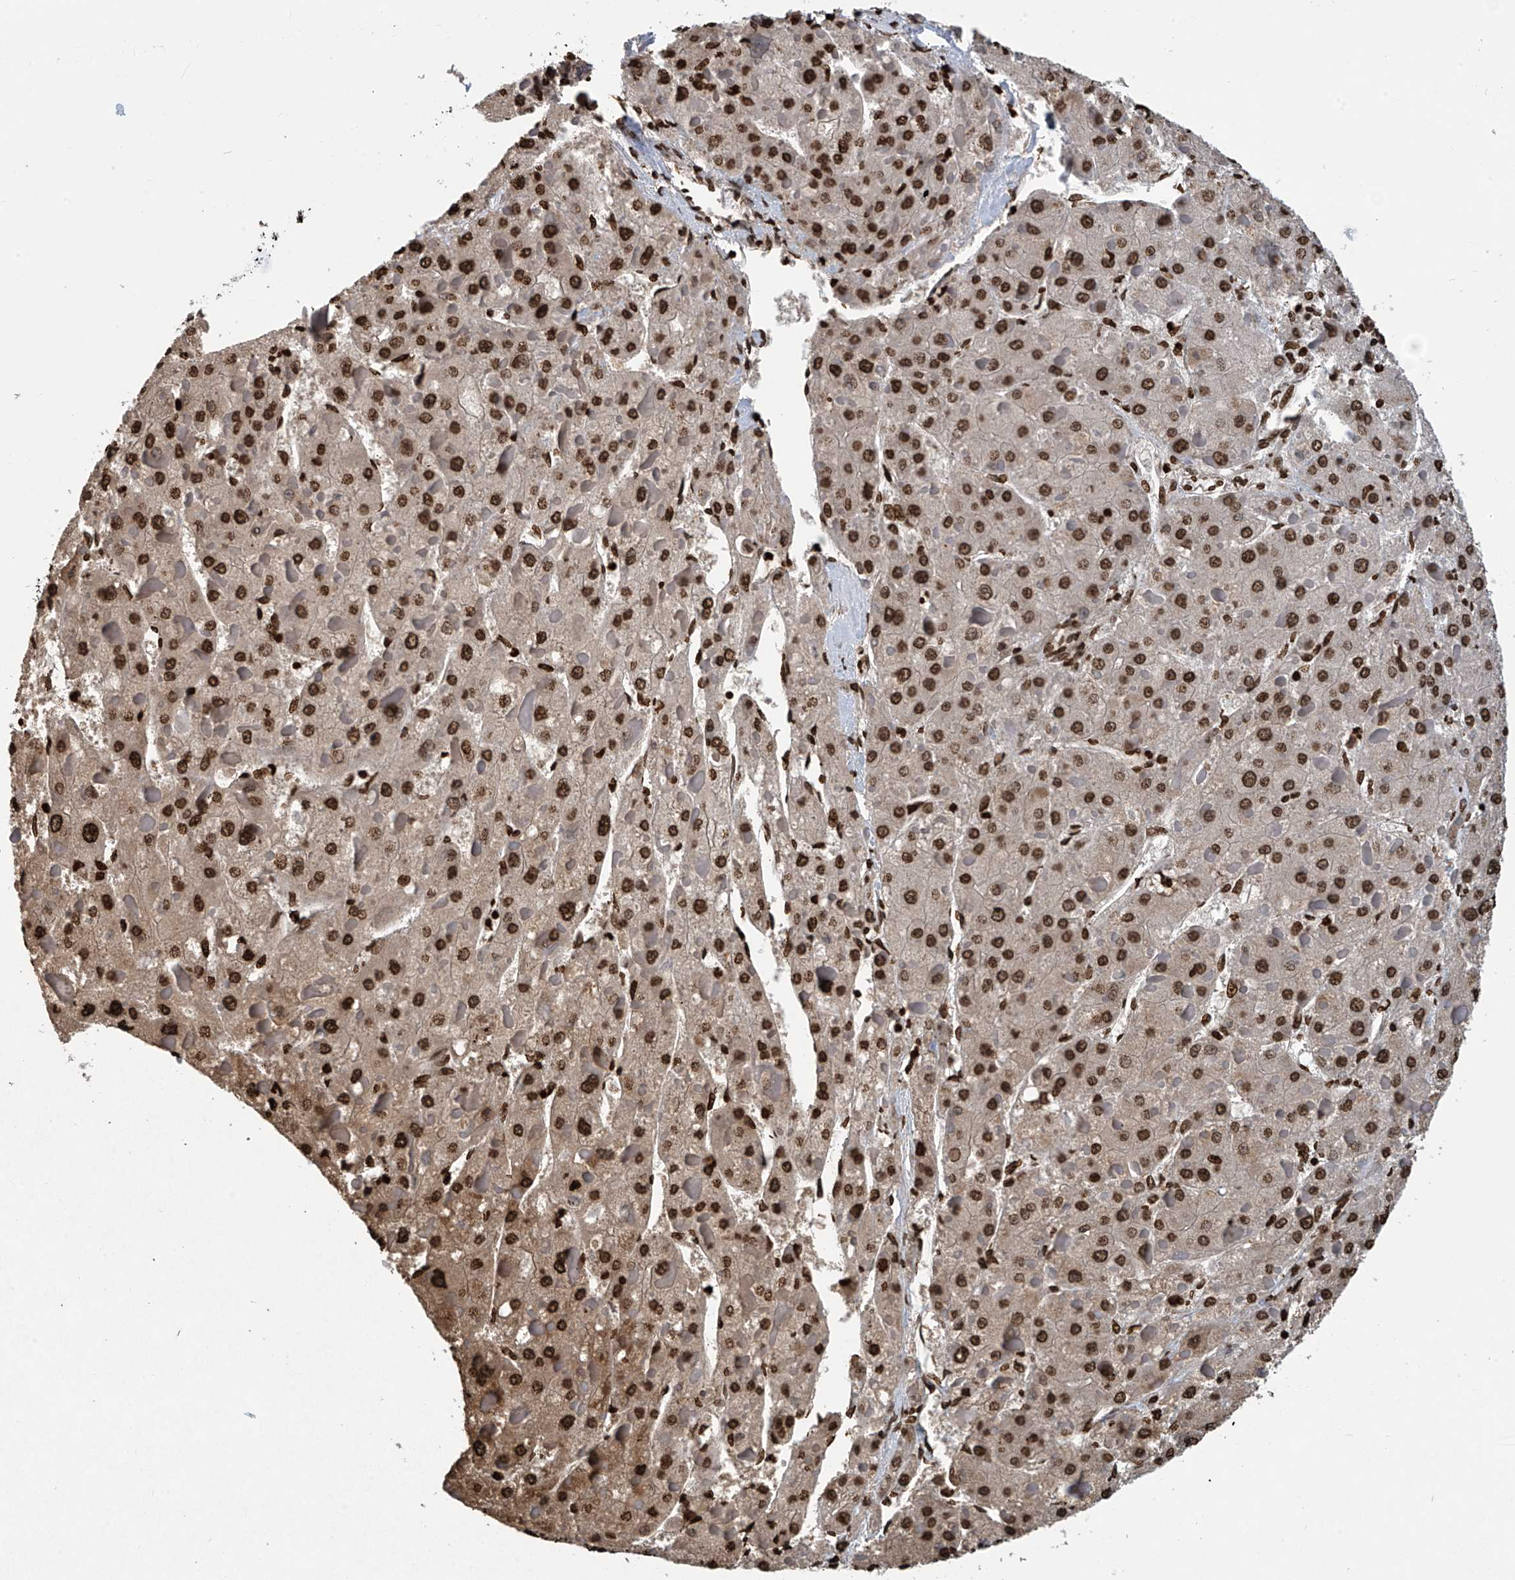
{"staining": {"intensity": "strong", "quantity": ">75%", "location": "nuclear"}, "tissue": "liver cancer", "cell_type": "Tumor cells", "image_type": "cancer", "snomed": [{"axis": "morphology", "description": "Carcinoma, Hepatocellular, NOS"}, {"axis": "topography", "description": "Liver"}], "caption": "A brown stain highlights strong nuclear positivity of a protein in liver cancer tumor cells.", "gene": "DPPA2", "patient": {"sex": "female", "age": 73}}